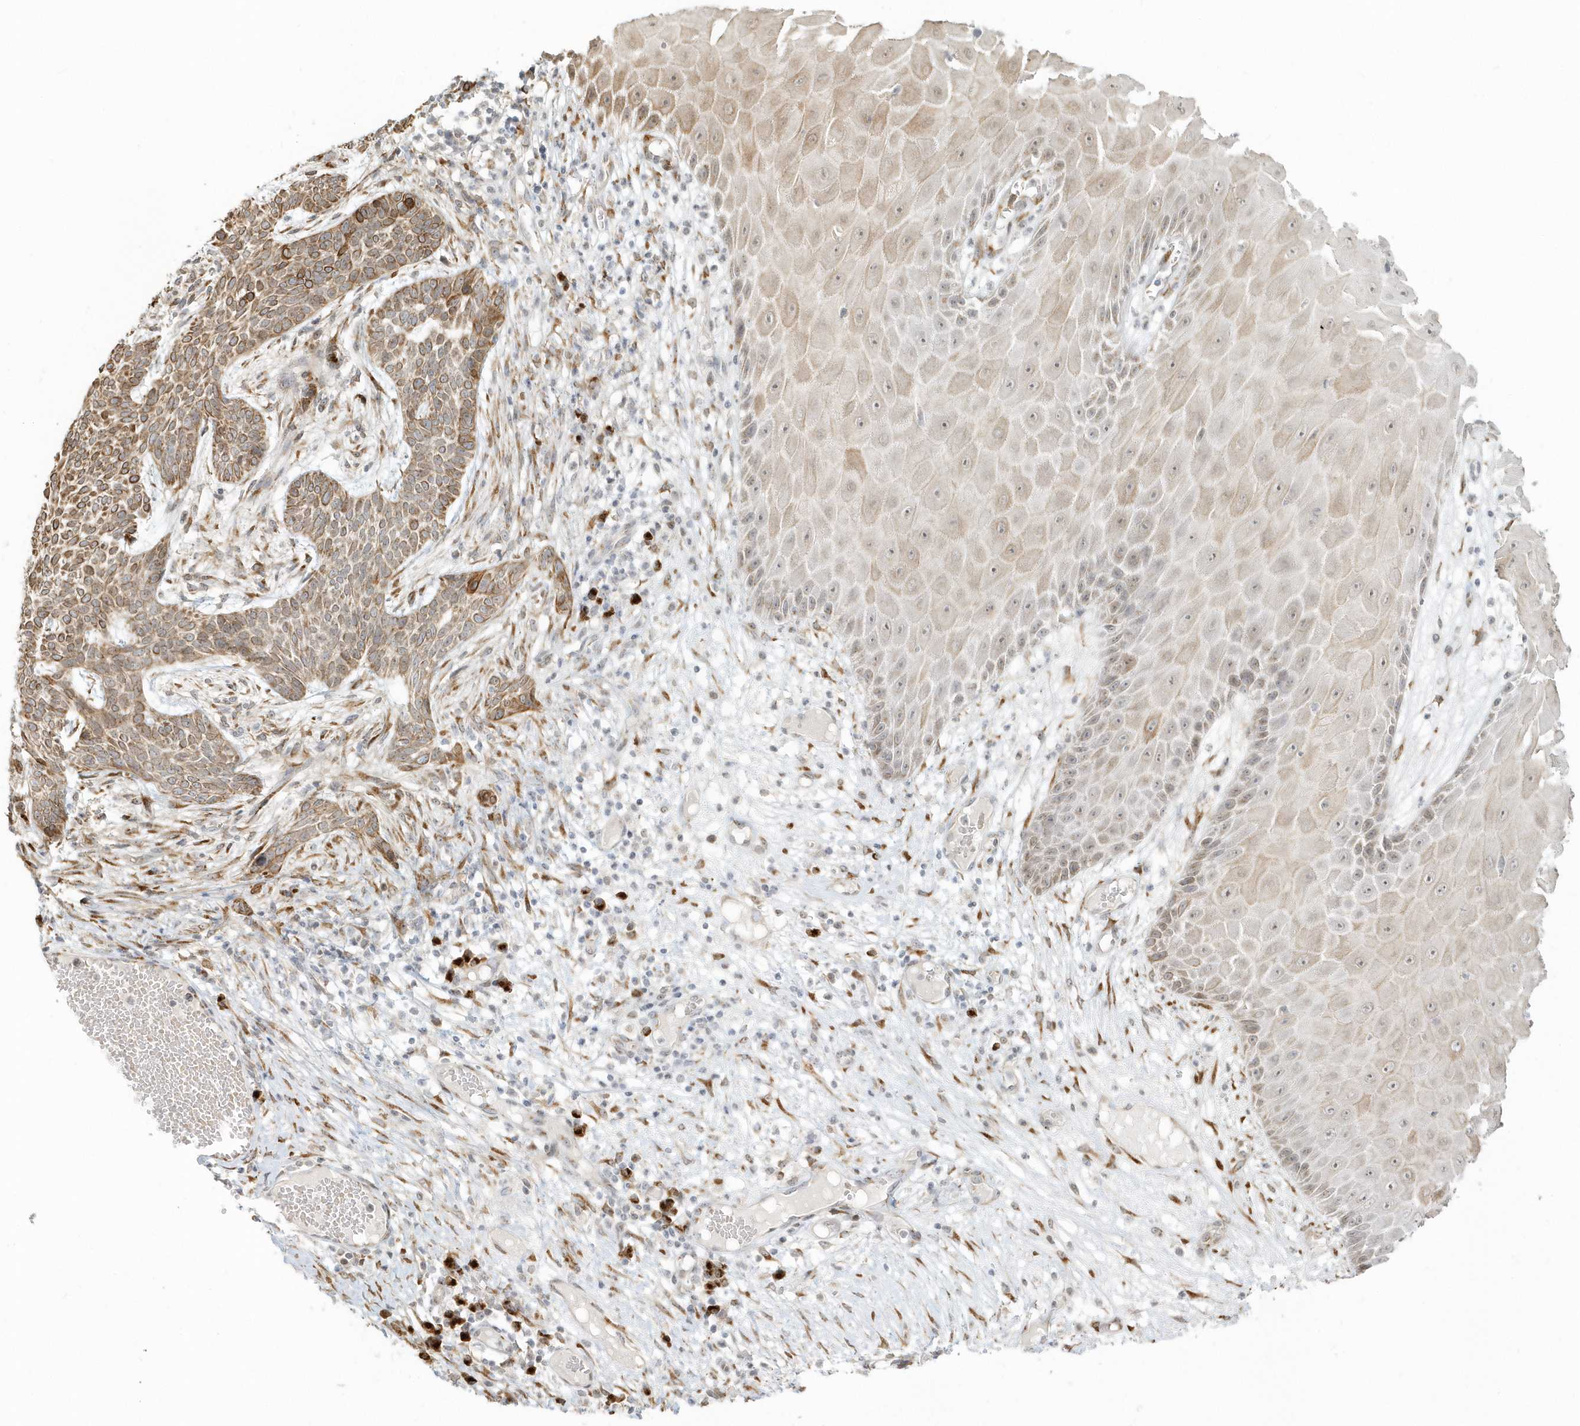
{"staining": {"intensity": "moderate", "quantity": ">75%", "location": "cytoplasmic/membranous"}, "tissue": "skin cancer", "cell_type": "Tumor cells", "image_type": "cancer", "snomed": [{"axis": "morphology", "description": "Normal tissue, NOS"}, {"axis": "morphology", "description": "Basal cell carcinoma"}, {"axis": "topography", "description": "Skin"}], "caption": "Immunohistochemical staining of human skin cancer demonstrates medium levels of moderate cytoplasmic/membranous protein staining in approximately >75% of tumor cells.", "gene": "DHFR", "patient": {"sex": "male", "age": 64}}